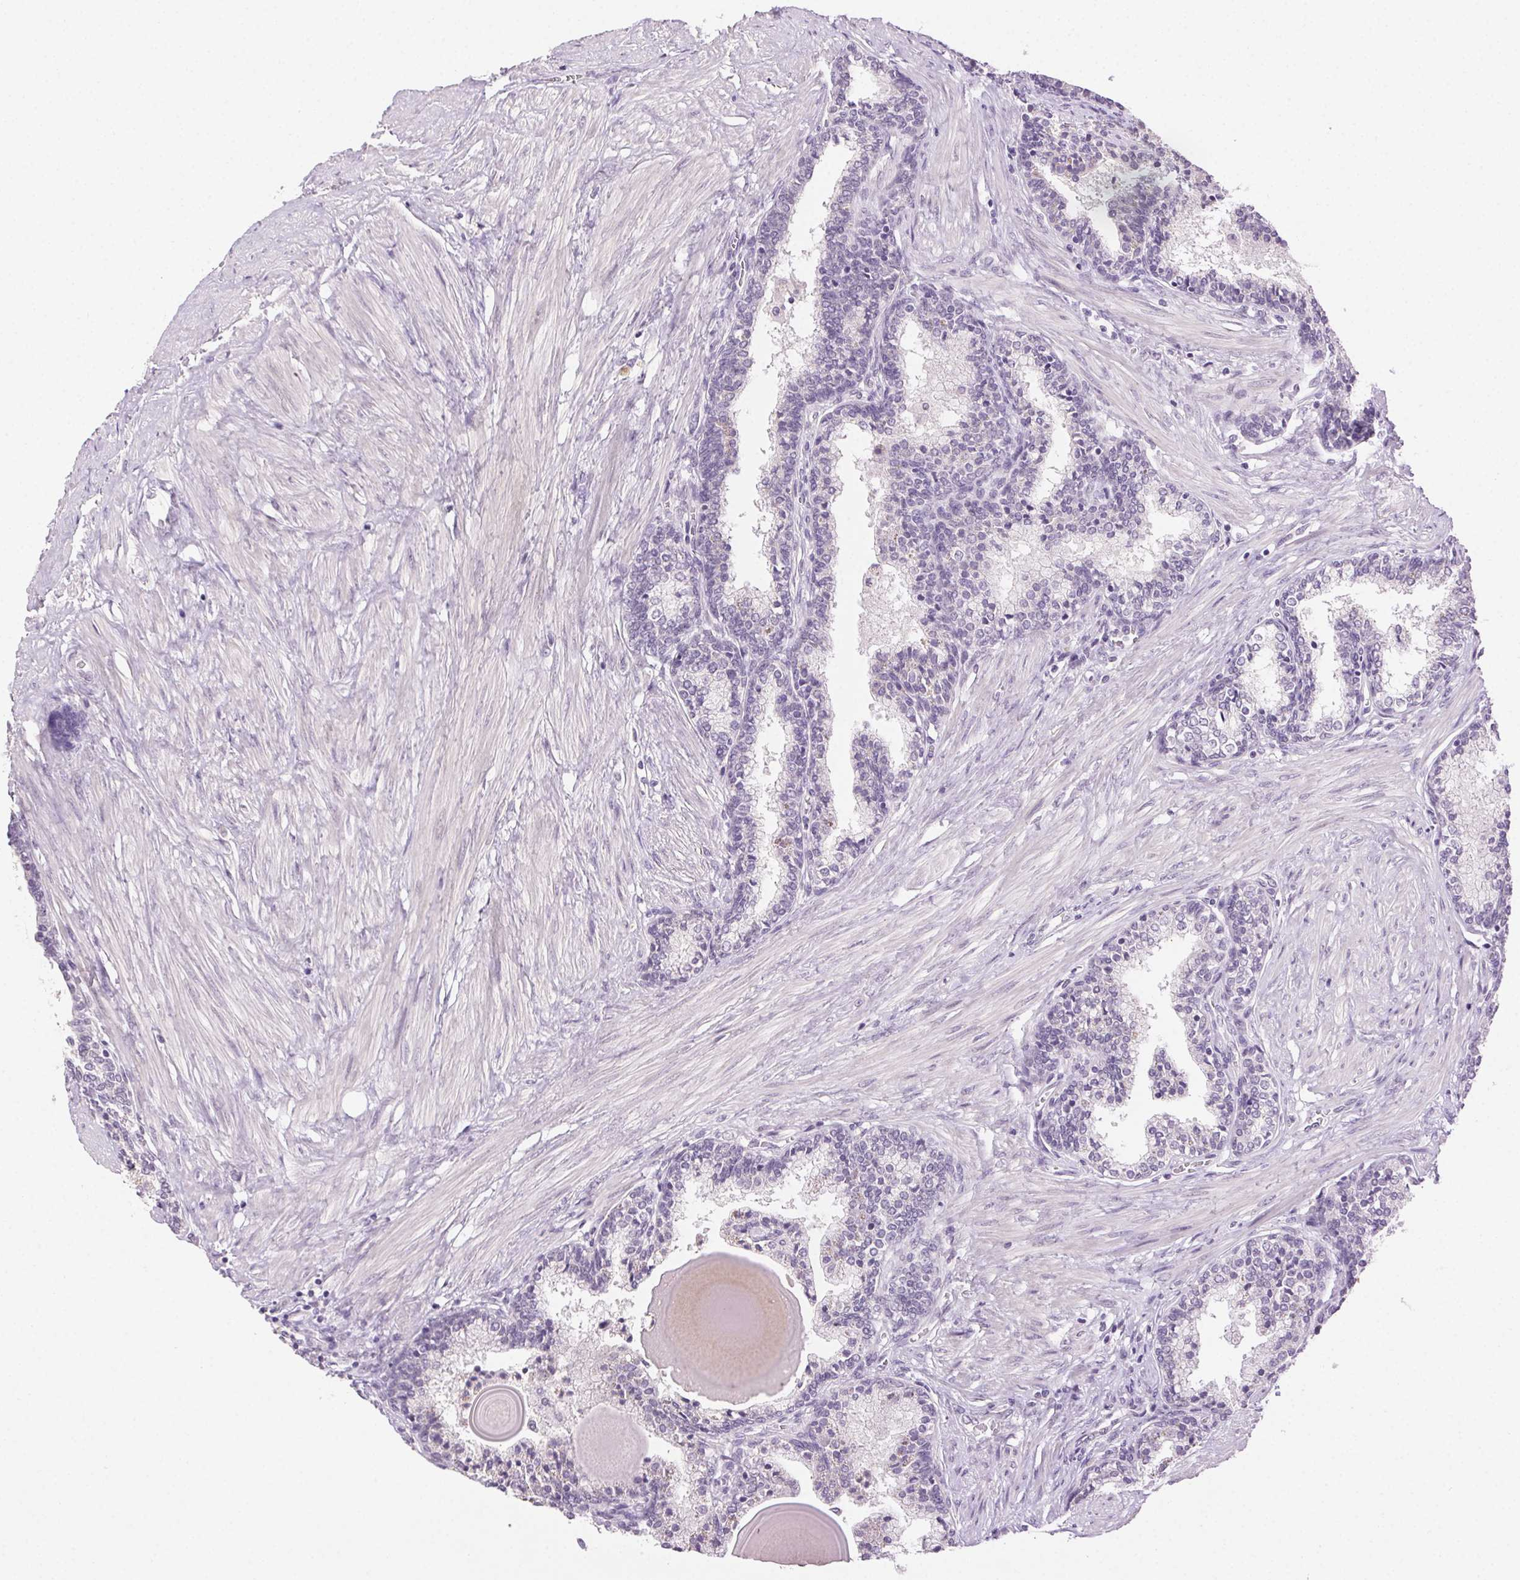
{"staining": {"intensity": "negative", "quantity": "none", "location": "none"}, "tissue": "prostate", "cell_type": "Glandular cells", "image_type": "normal", "snomed": [{"axis": "morphology", "description": "Normal tissue, NOS"}, {"axis": "topography", "description": "Prostate"}], "caption": "This photomicrograph is of normal prostate stained with IHC to label a protein in brown with the nuclei are counter-stained blue. There is no staining in glandular cells.", "gene": "CLDN10", "patient": {"sex": "male", "age": 55}}